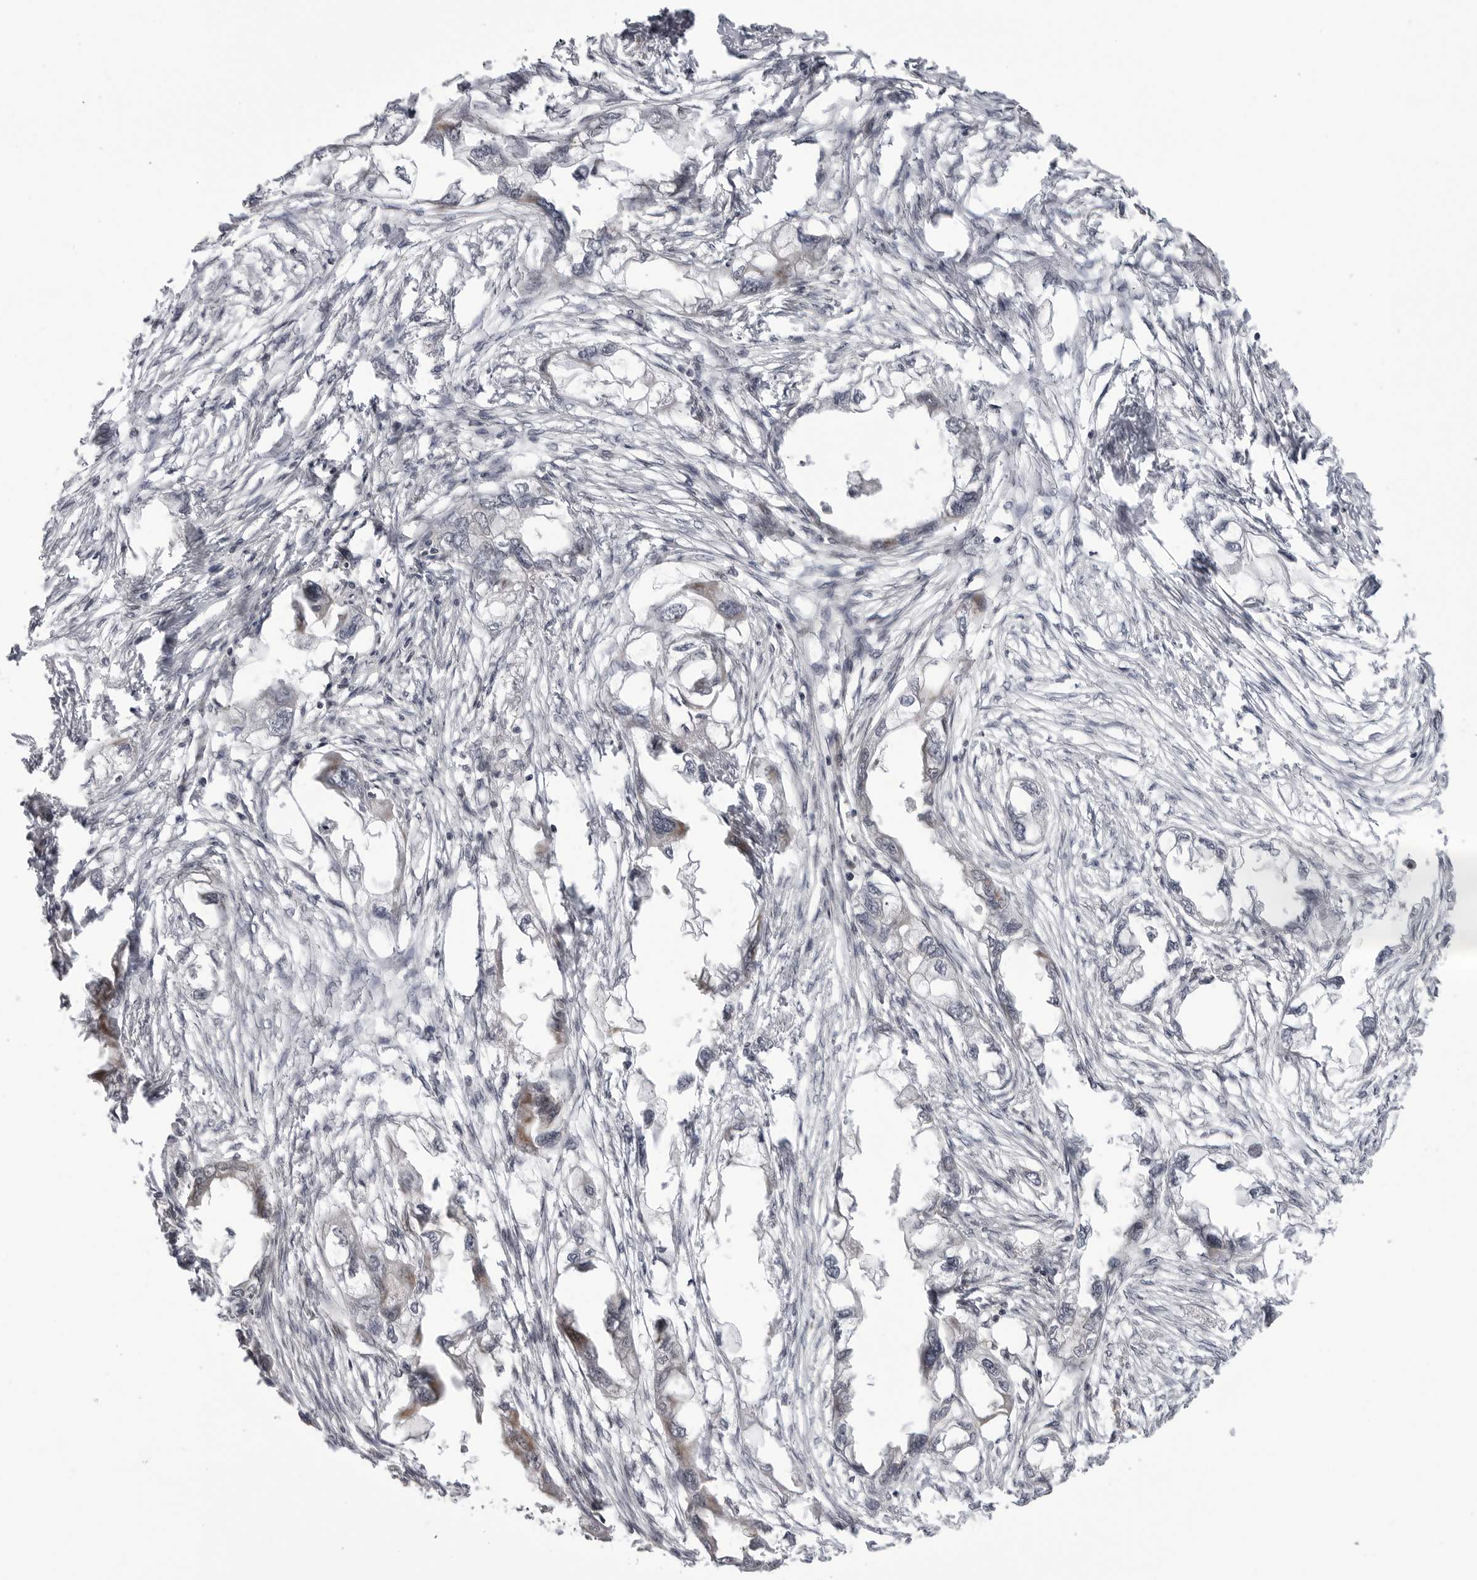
{"staining": {"intensity": "negative", "quantity": "none", "location": "none"}, "tissue": "endometrial cancer", "cell_type": "Tumor cells", "image_type": "cancer", "snomed": [{"axis": "morphology", "description": "Adenocarcinoma, NOS"}, {"axis": "morphology", "description": "Adenocarcinoma, metastatic, NOS"}, {"axis": "topography", "description": "Adipose tissue"}, {"axis": "topography", "description": "Endometrium"}], "caption": "Immunohistochemistry (IHC) image of human endometrial cancer (metastatic adenocarcinoma) stained for a protein (brown), which exhibits no expression in tumor cells. (DAB IHC visualized using brightfield microscopy, high magnification).", "gene": "ADAMTS5", "patient": {"sex": "female", "age": 67}}